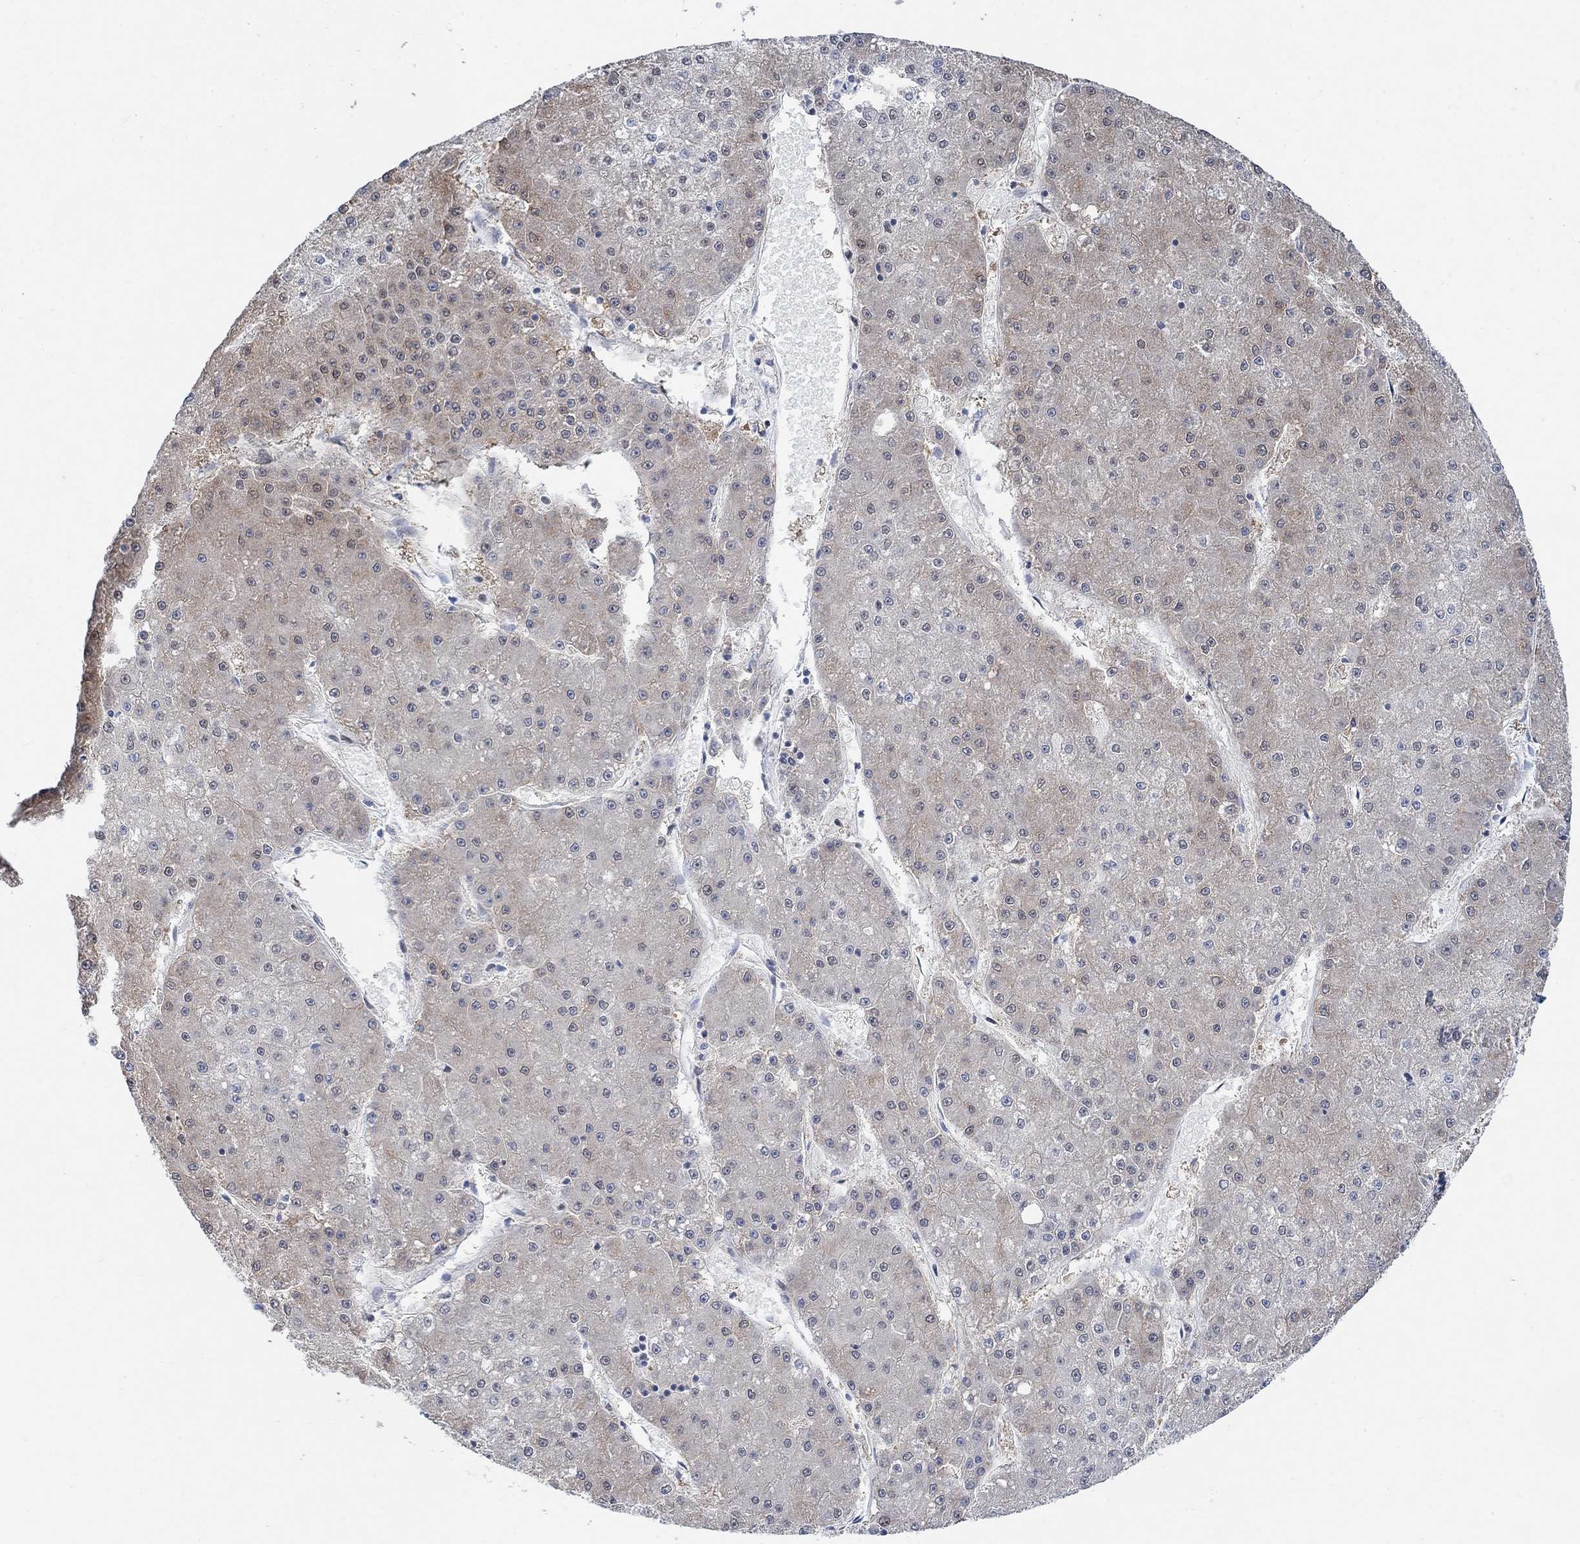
{"staining": {"intensity": "negative", "quantity": "none", "location": "none"}, "tissue": "liver cancer", "cell_type": "Tumor cells", "image_type": "cancer", "snomed": [{"axis": "morphology", "description": "Carcinoma, Hepatocellular, NOS"}, {"axis": "topography", "description": "Liver"}], "caption": "Immunohistochemical staining of human liver hepatocellular carcinoma demonstrates no significant staining in tumor cells.", "gene": "USP39", "patient": {"sex": "male", "age": 73}}